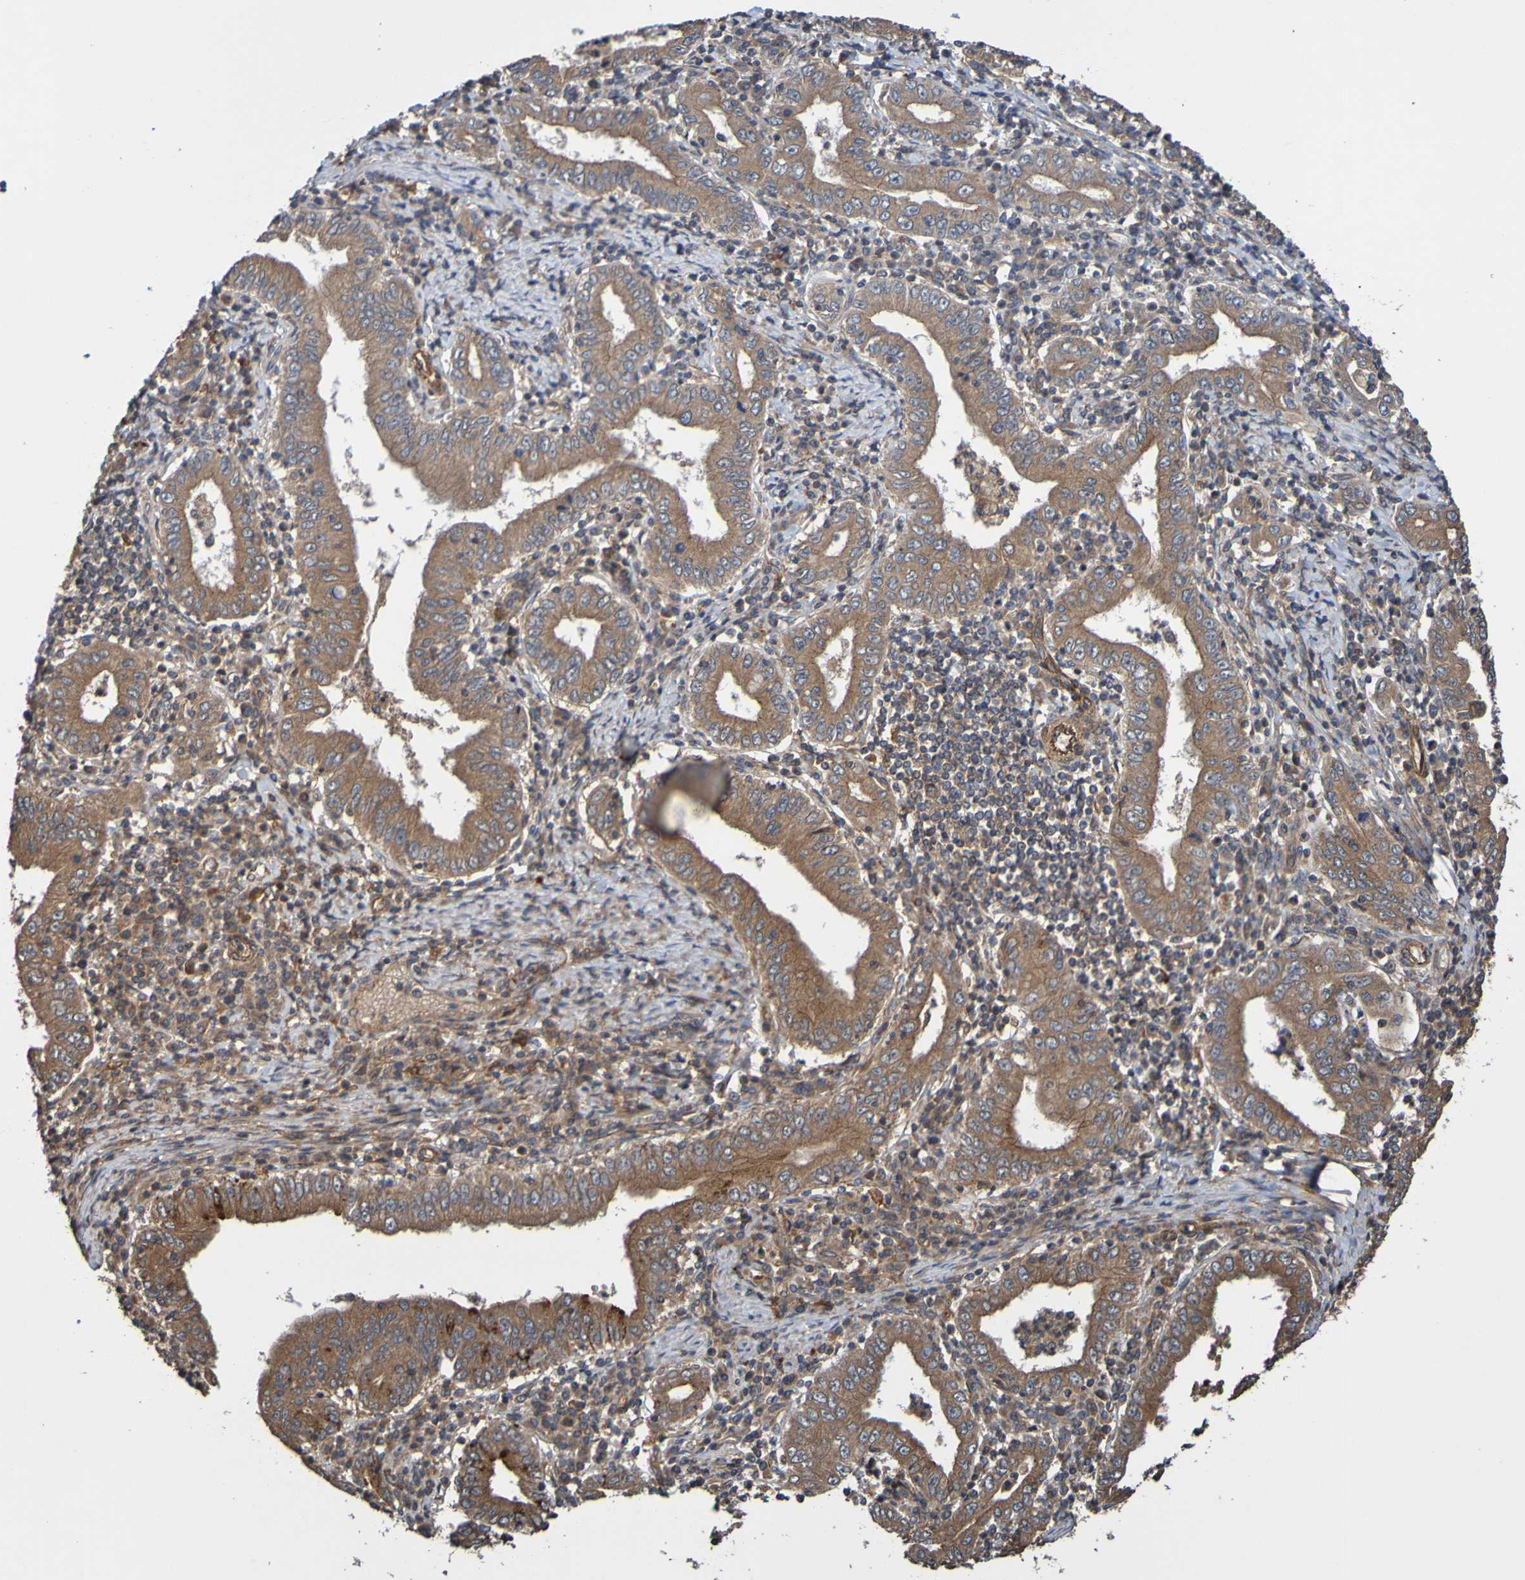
{"staining": {"intensity": "moderate", "quantity": ">75%", "location": "cytoplasmic/membranous"}, "tissue": "stomach cancer", "cell_type": "Tumor cells", "image_type": "cancer", "snomed": [{"axis": "morphology", "description": "Normal tissue, NOS"}, {"axis": "morphology", "description": "Adenocarcinoma, NOS"}, {"axis": "topography", "description": "Esophagus"}, {"axis": "topography", "description": "Stomach, upper"}, {"axis": "topography", "description": "Peripheral nerve tissue"}], "caption": "Stomach cancer tissue shows moderate cytoplasmic/membranous positivity in about >75% of tumor cells, visualized by immunohistochemistry.", "gene": "UCN", "patient": {"sex": "male", "age": 62}}